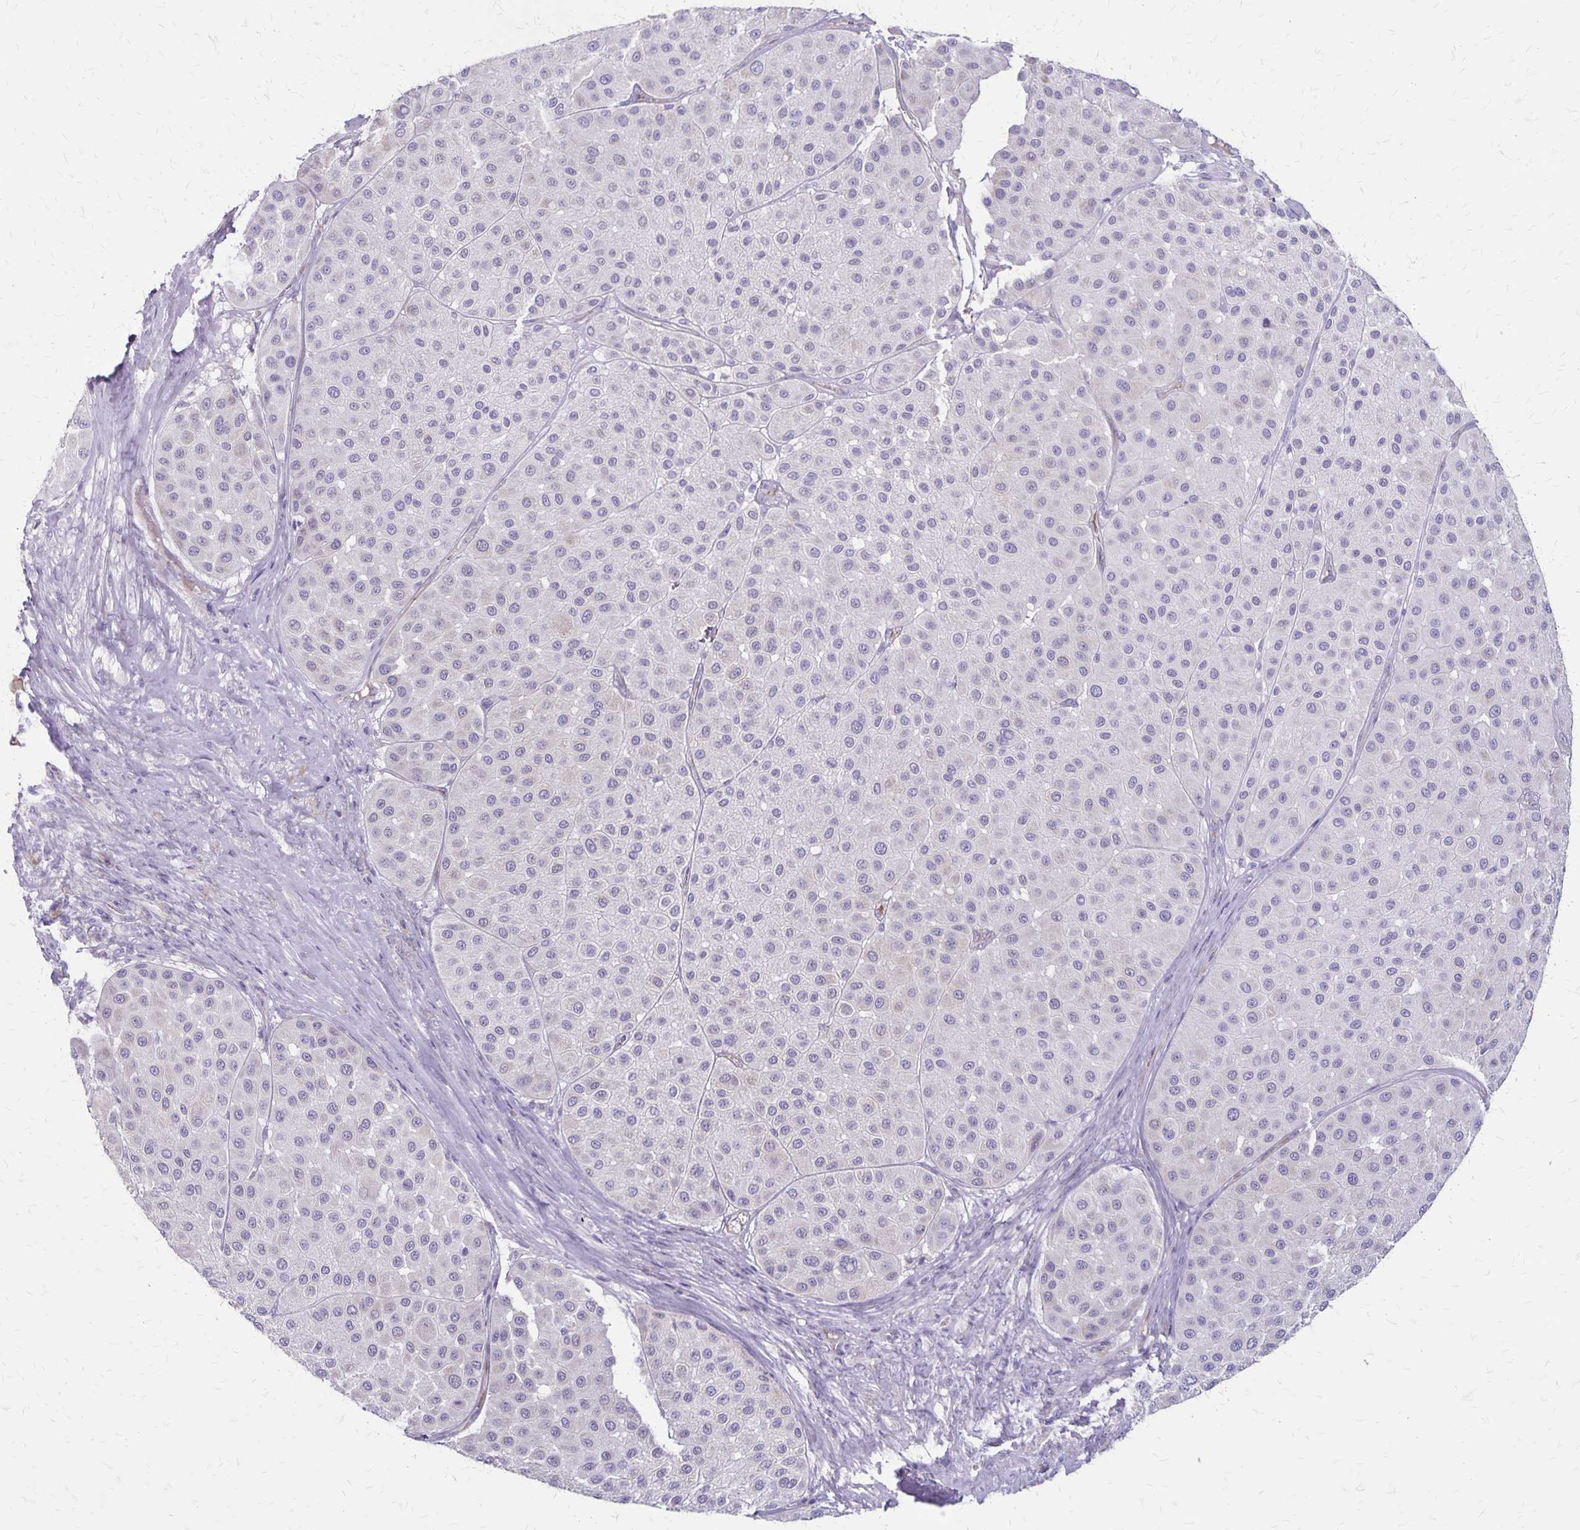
{"staining": {"intensity": "negative", "quantity": "none", "location": "none"}, "tissue": "melanoma", "cell_type": "Tumor cells", "image_type": "cancer", "snomed": [{"axis": "morphology", "description": "Malignant melanoma, Metastatic site"}, {"axis": "topography", "description": "Smooth muscle"}], "caption": "Malignant melanoma (metastatic site) was stained to show a protein in brown. There is no significant expression in tumor cells. Brightfield microscopy of IHC stained with DAB (3,3'-diaminobenzidine) (brown) and hematoxylin (blue), captured at high magnification.", "gene": "HOMER1", "patient": {"sex": "male", "age": 41}}